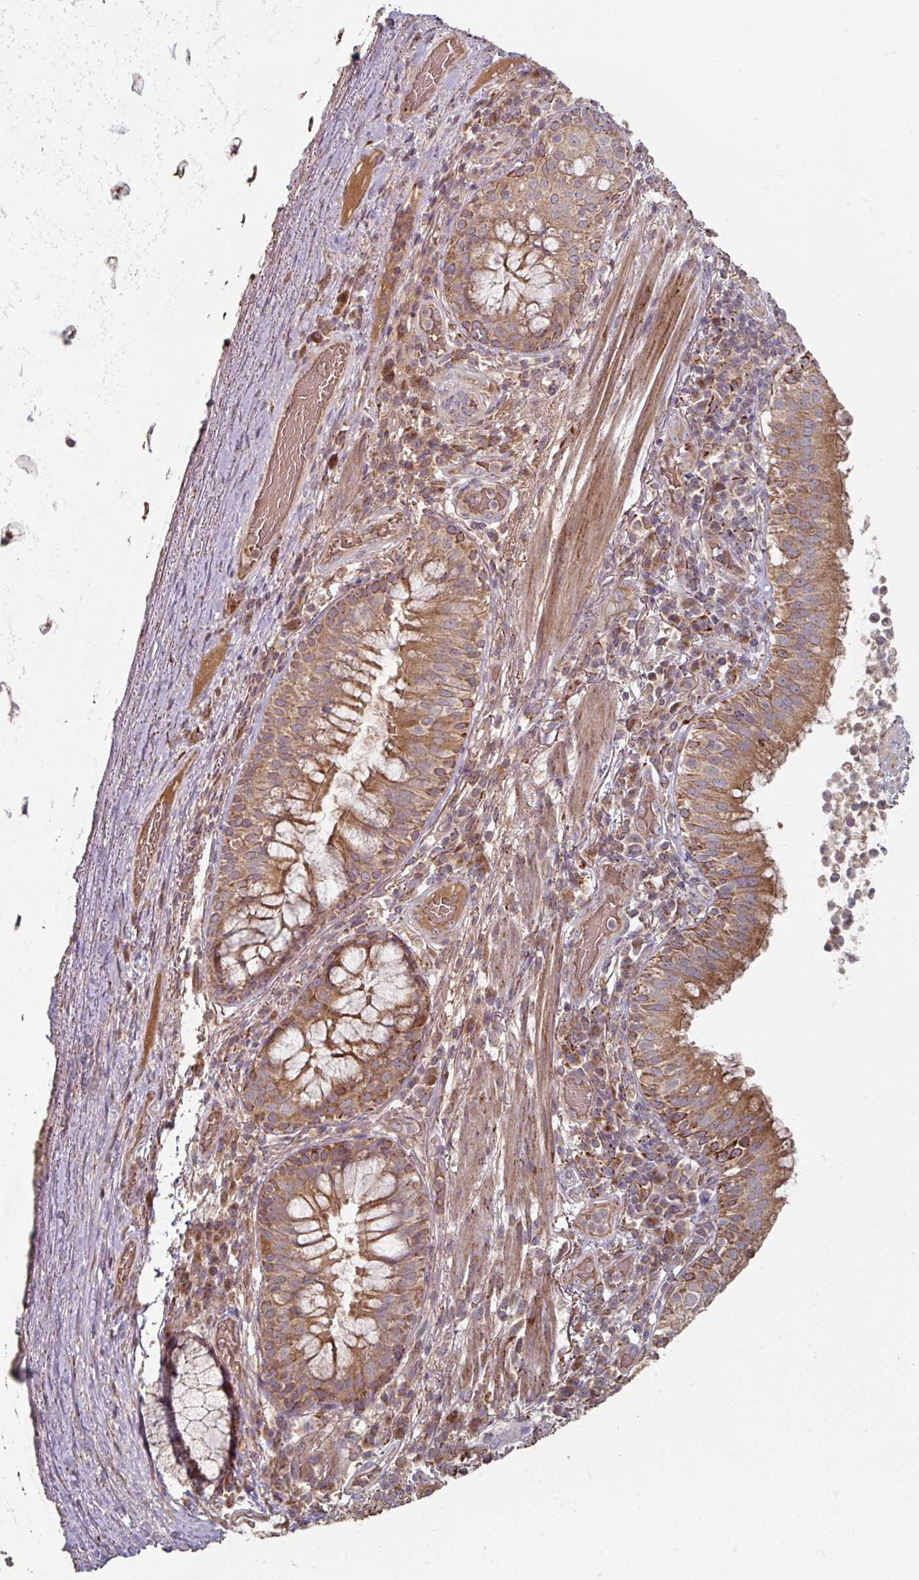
{"staining": {"intensity": "moderate", "quantity": ">75%", "location": "cytoplasmic/membranous"}, "tissue": "bronchus", "cell_type": "Respiratory epithelial cells", "image_type": "normal", "snomed": [{"axis": "morphology", "description": "Normal tissue, NOS"}, {"axis": "topography", "description": "Cartilage tissue"}, {"axis": "topography", "description": "Bronchus"}], "caption": "This image demonstrates IHC staining of normal human bronchus, with medium moderate cytoplasmic/membranous staining in about >75% of respiratory epithelial cells.", "gene": "DNAJC7", "patient": {"sex": "male", "age": 56}}